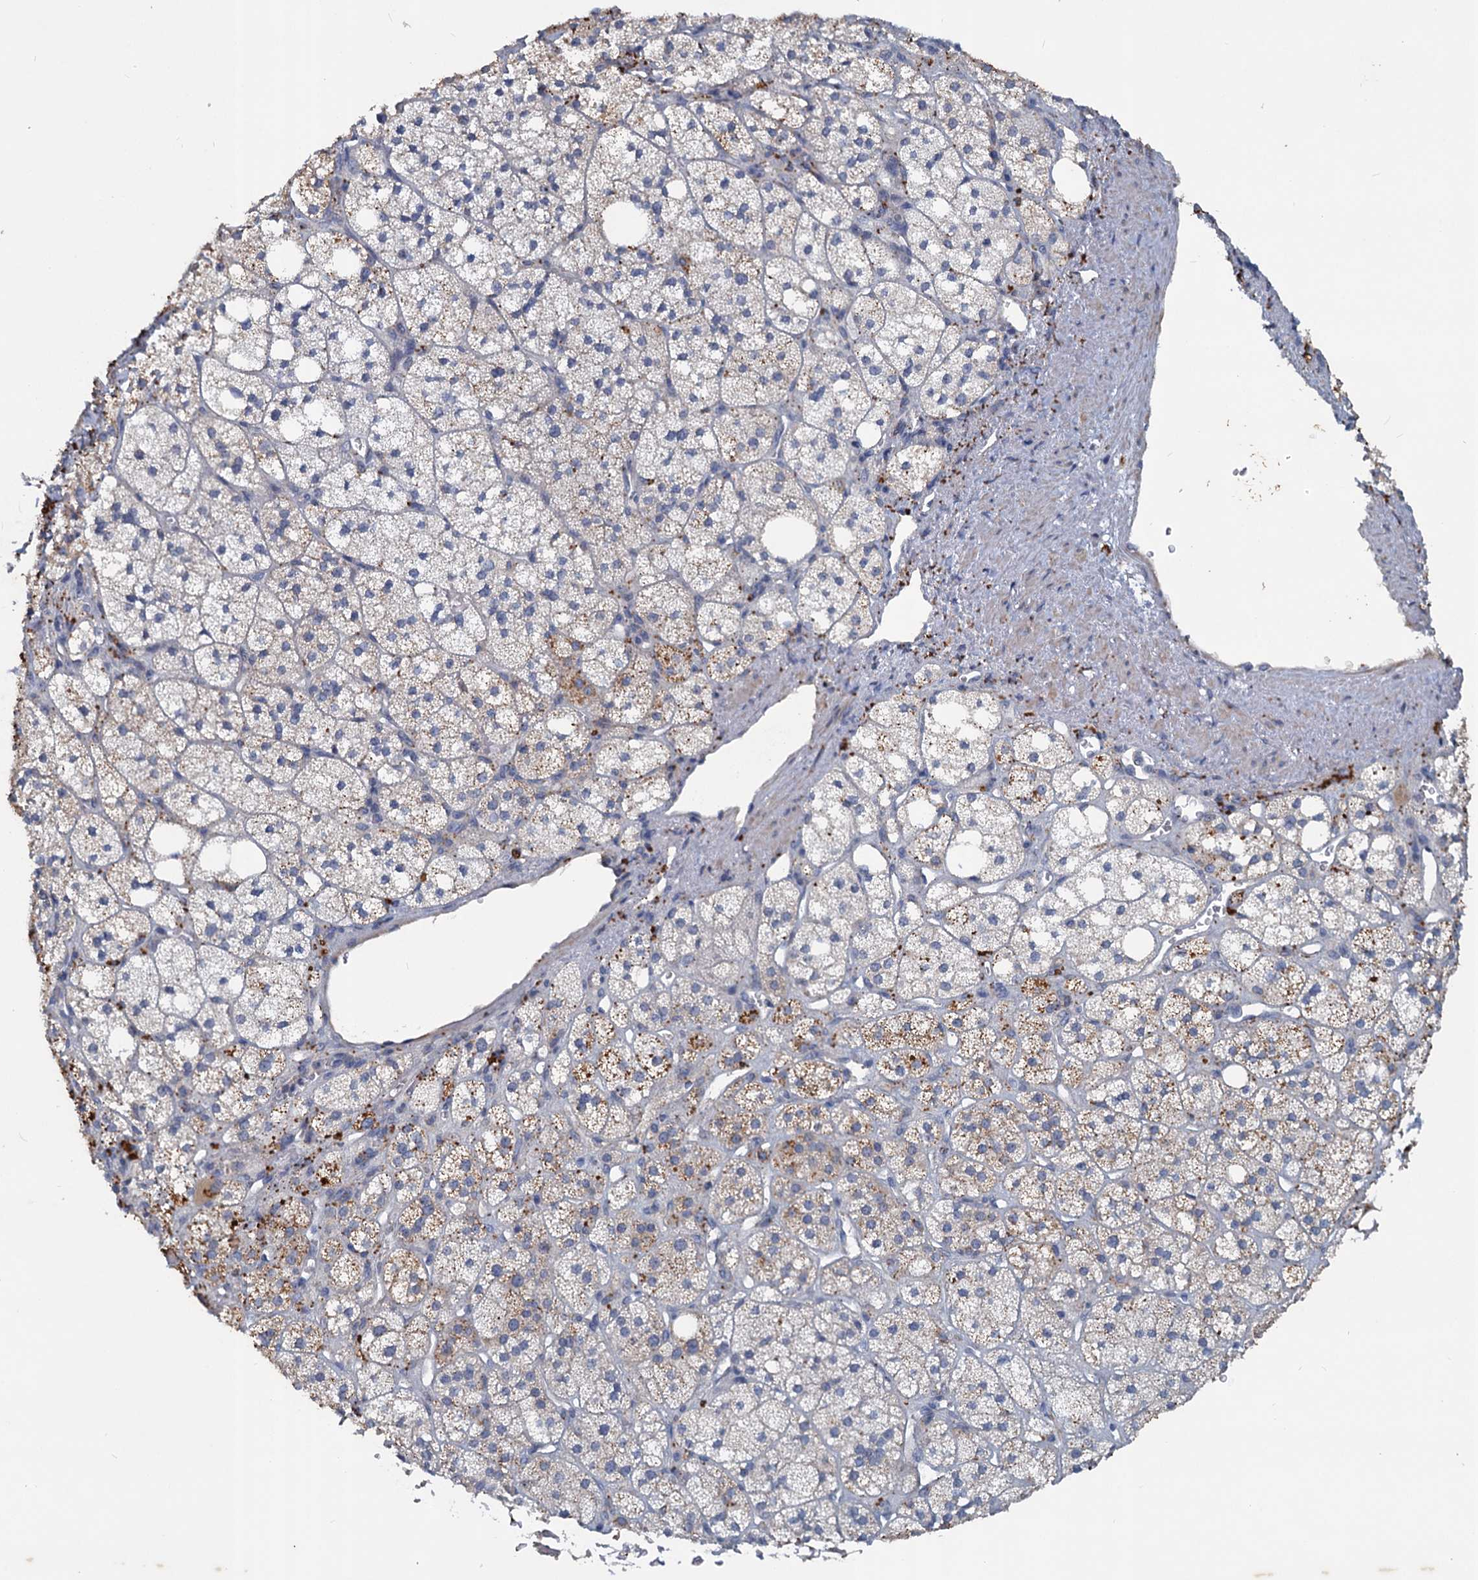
{"staining": {"intensity": "moderate", "quantity": "<25%", "location": "cytoplasmic/membranous"}, "tissue": "adrenal gland", "cell_type": "Glandular cells", "image_type": "normal", "snomed": [{"axis": "morphology", "description": "Normal tissue, NOS"}, {"axis": "topography", "description": "Adrenal gland"}], "caption": "The immunohistochemical stain highlights moderate cytoplasmic/membranous positivity in glandular cells of normal adrenal gland.", "gene": "SLC2A7", "patient": {"sex": "male", "age": 61}}